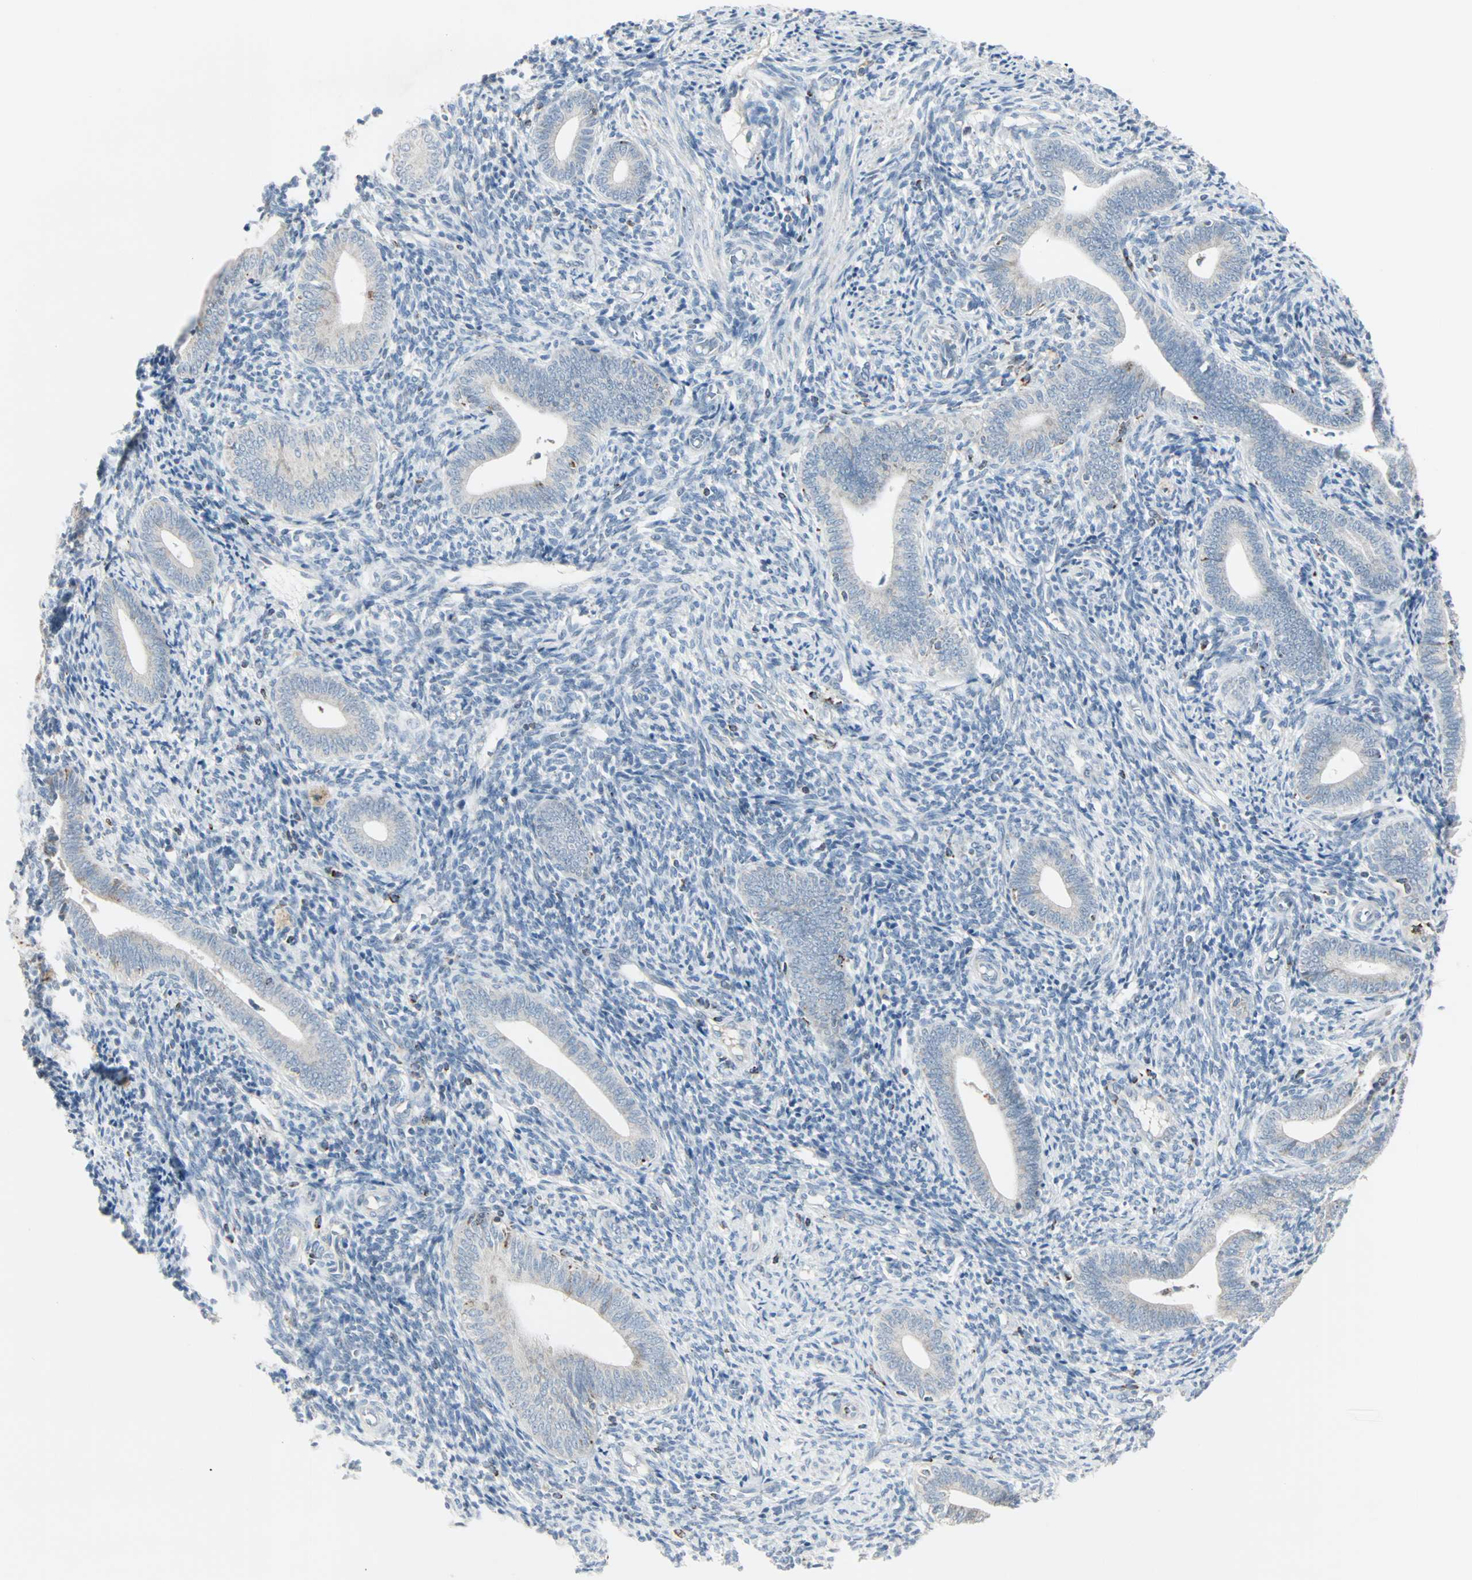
{"staining": {"intensity": "weak", "quantity": "<25%", "location": "cytoplasmic/membranous"}, "tissue": "endometrium", "cell_type": "Cells in endometrial stroma", "image_type": "normal", "snomed": [{"axis": "morphology", "description": "Normal tissue, NOS"}, {"axis": "topography", "description": "Uterus"}, {"axis": "topography", "description": "Endometrium"}], "caption": "This is a micrograph of IHC staining of unremarkable endometrium, which shows no expression in cells in endometrial stroma. (Immunohistochemistry, brightfield microscopy, high magnification).", "gene": "IDH2", "patient": {"sex": "female", "age": 33}}